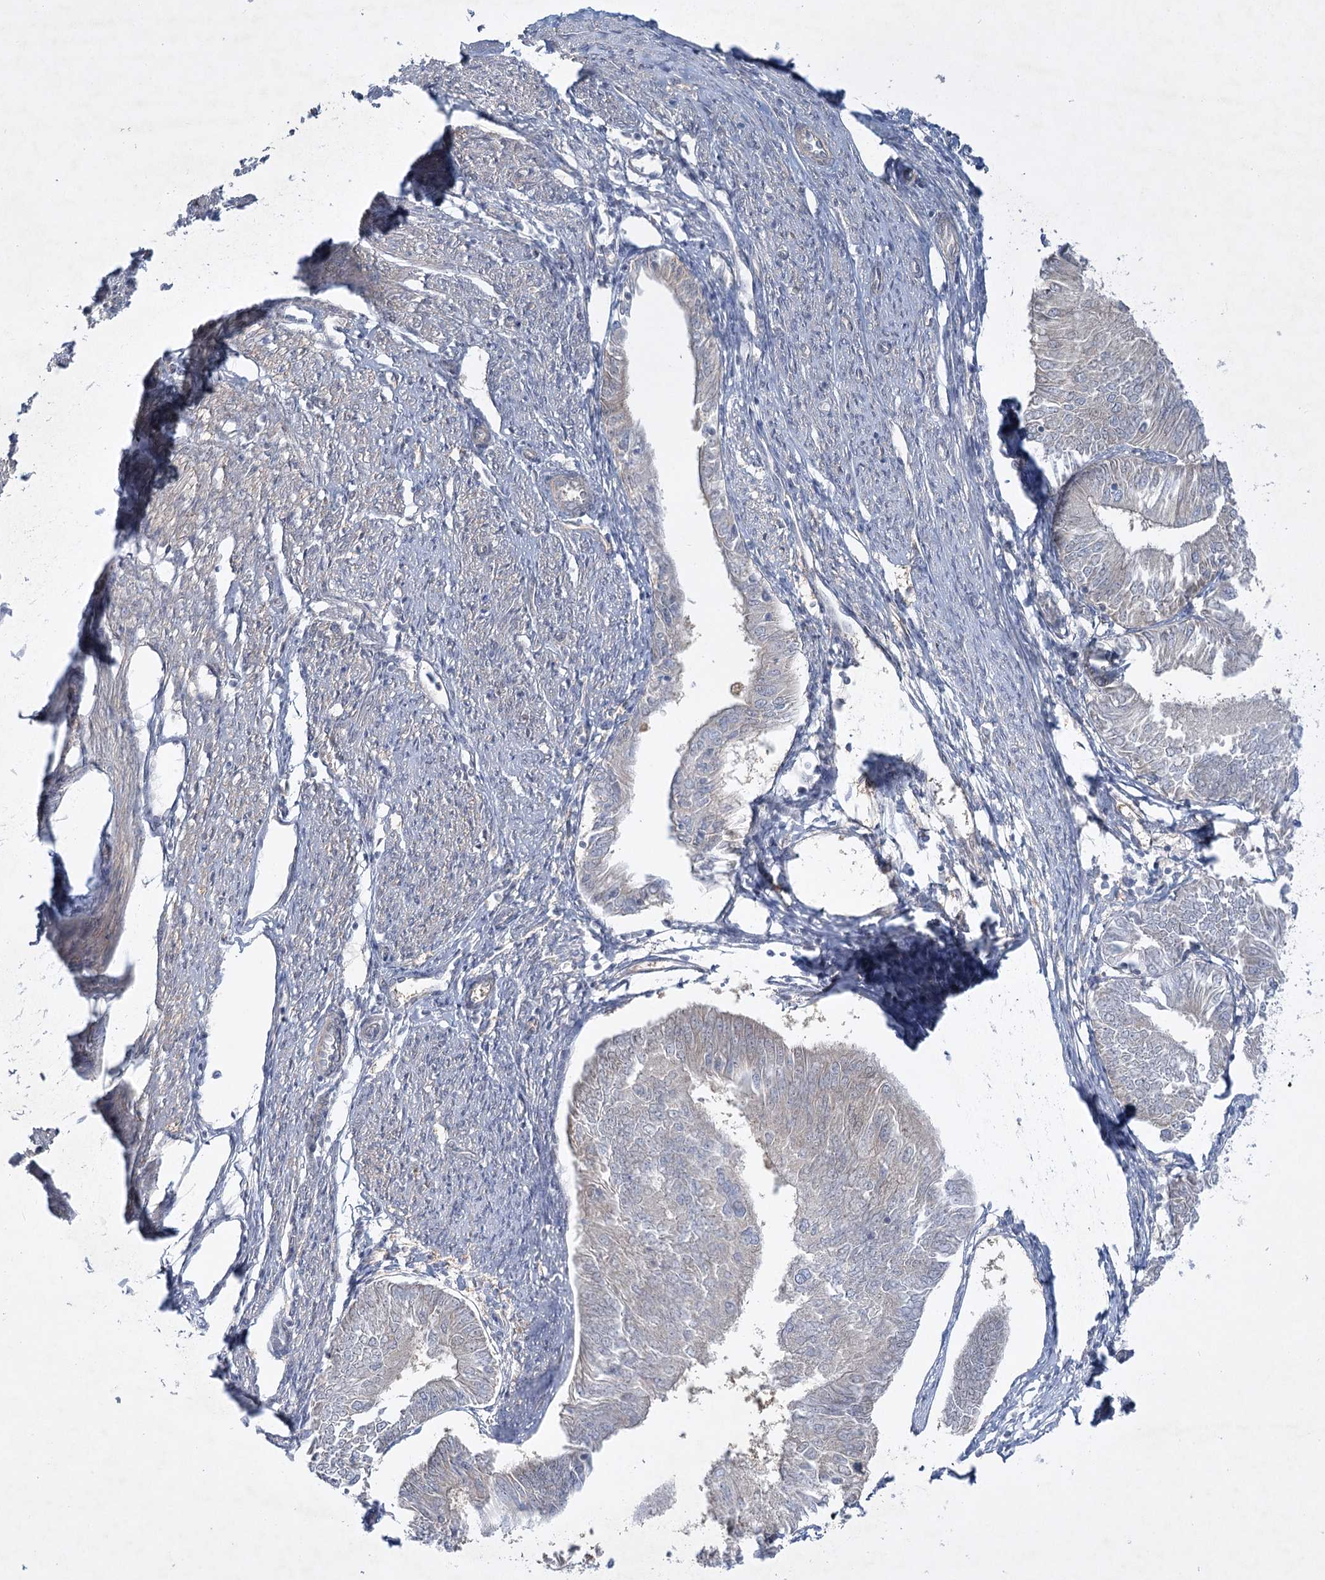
{"staining": {"intensity": "negative", "quantity": "none", "location": "none"}, "tissue": "endometrial cancer", "cell_type": "Tumor cells", "image_type": "cancer", "snomed": [{"axis": "morphology", "description": "Adenocarcinoma, NOS"}, {"axis": "topography", "description": "Endometrium"}], "caption": "IHC image of adenocarcinoma (endometrial) stained for a protein (brown), which reveals no positivity in tumor cells.", "gene": "AAMDC", "patient": {"sex": "female", "age": 58}}